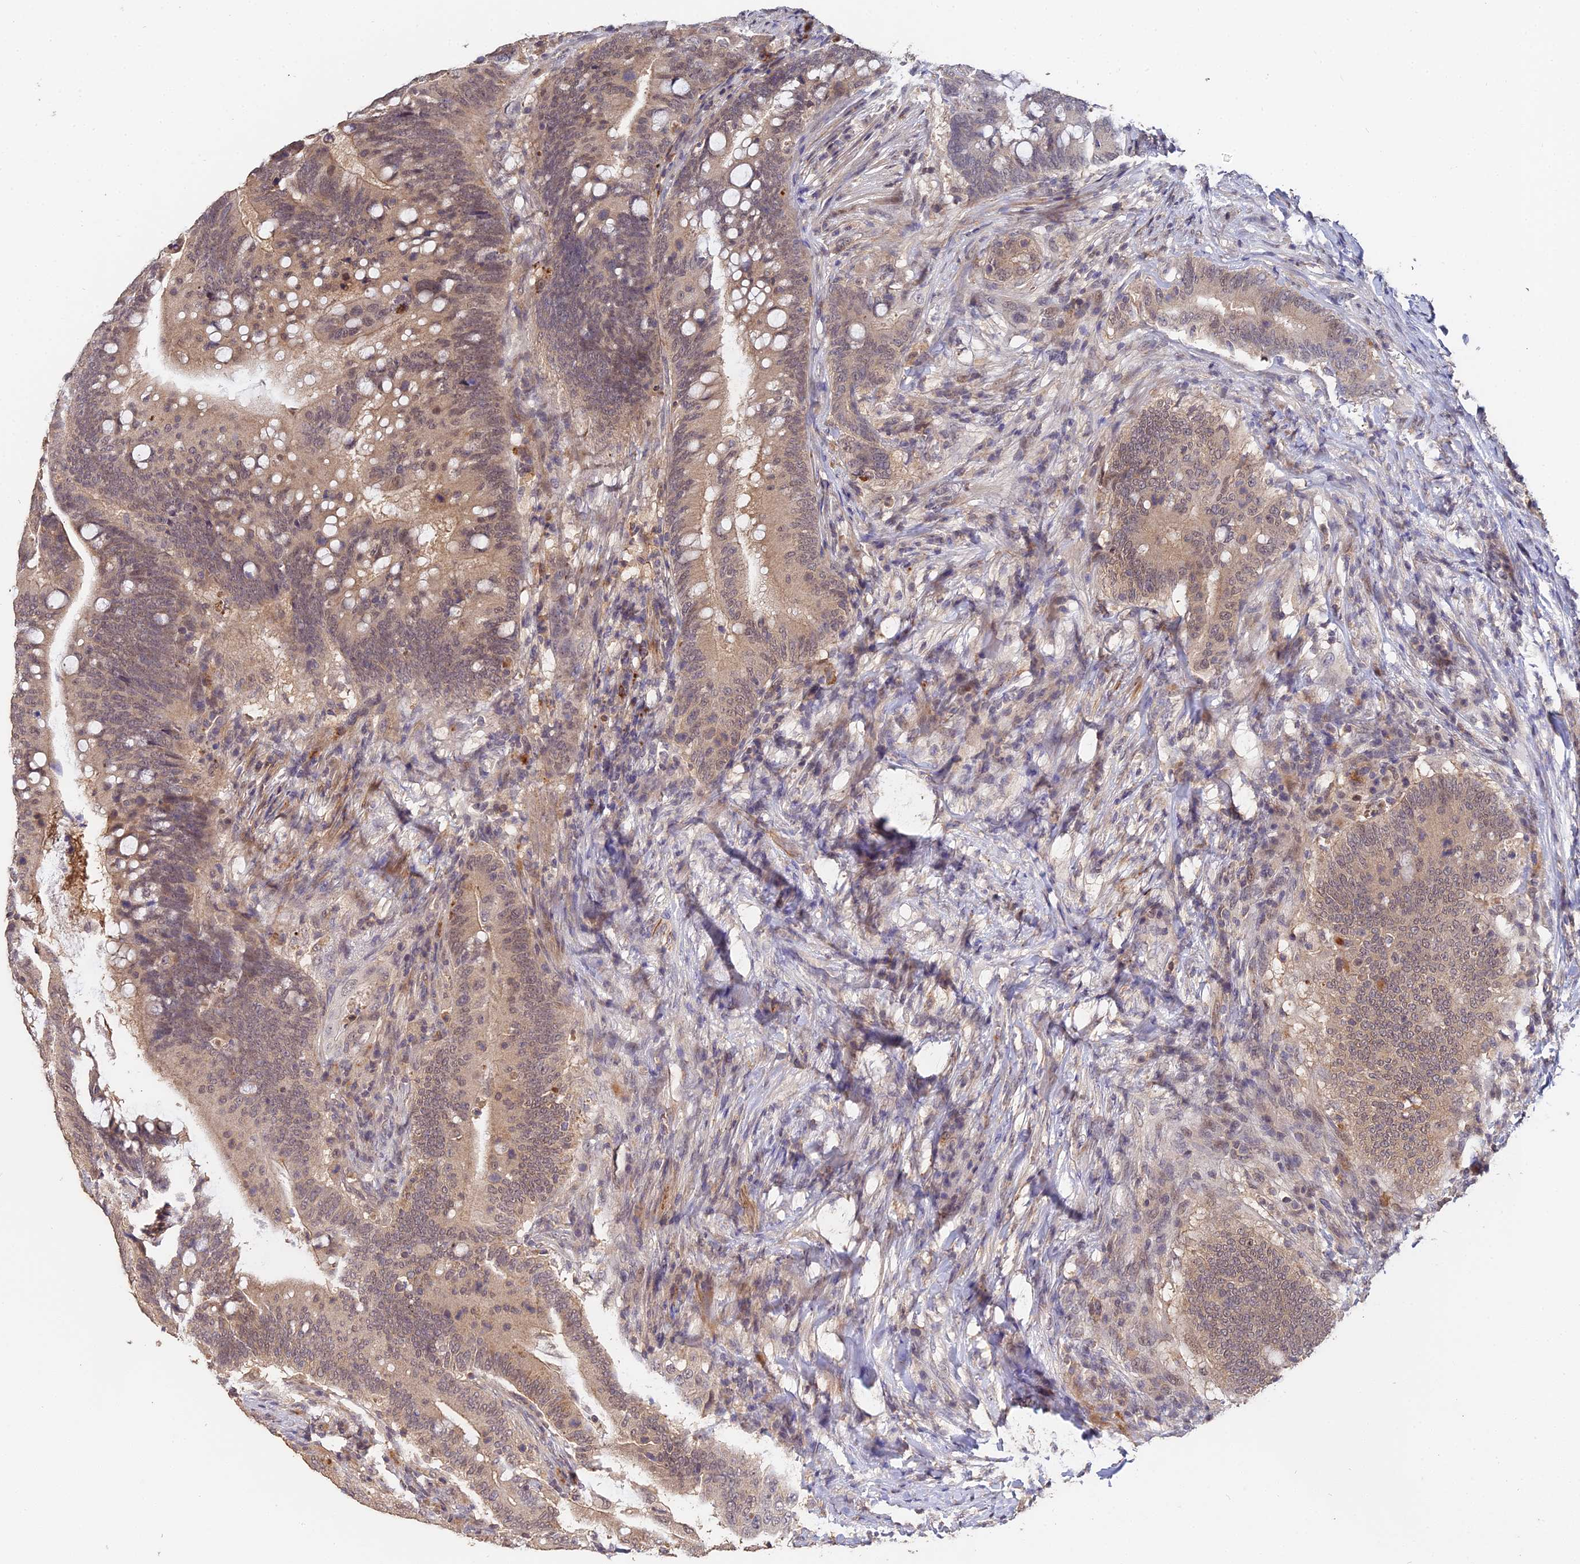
{"staining": {"intensity": "moderate", "quantity": ">75%", "location": "cytoplasmic/membranous,nuclear"}, "tissue": "colorectal cancer", "cell_type": "Tumor cells", "image_type": "cancer", "snomed": [{"axis": "morphology", "description": "Adenocarcinoma, NOS"}, {"axis": "topography", "description": "Colon"}], "caption": "This image reveals IHC staining of human adenocarcinoma (colorectal), with medium moderate cytoplasmic/membranous and nuclear staining in approximately >75% of tumor cells.", "gene": "LSM5", "patient": {"sex": "female", "age": 66}}